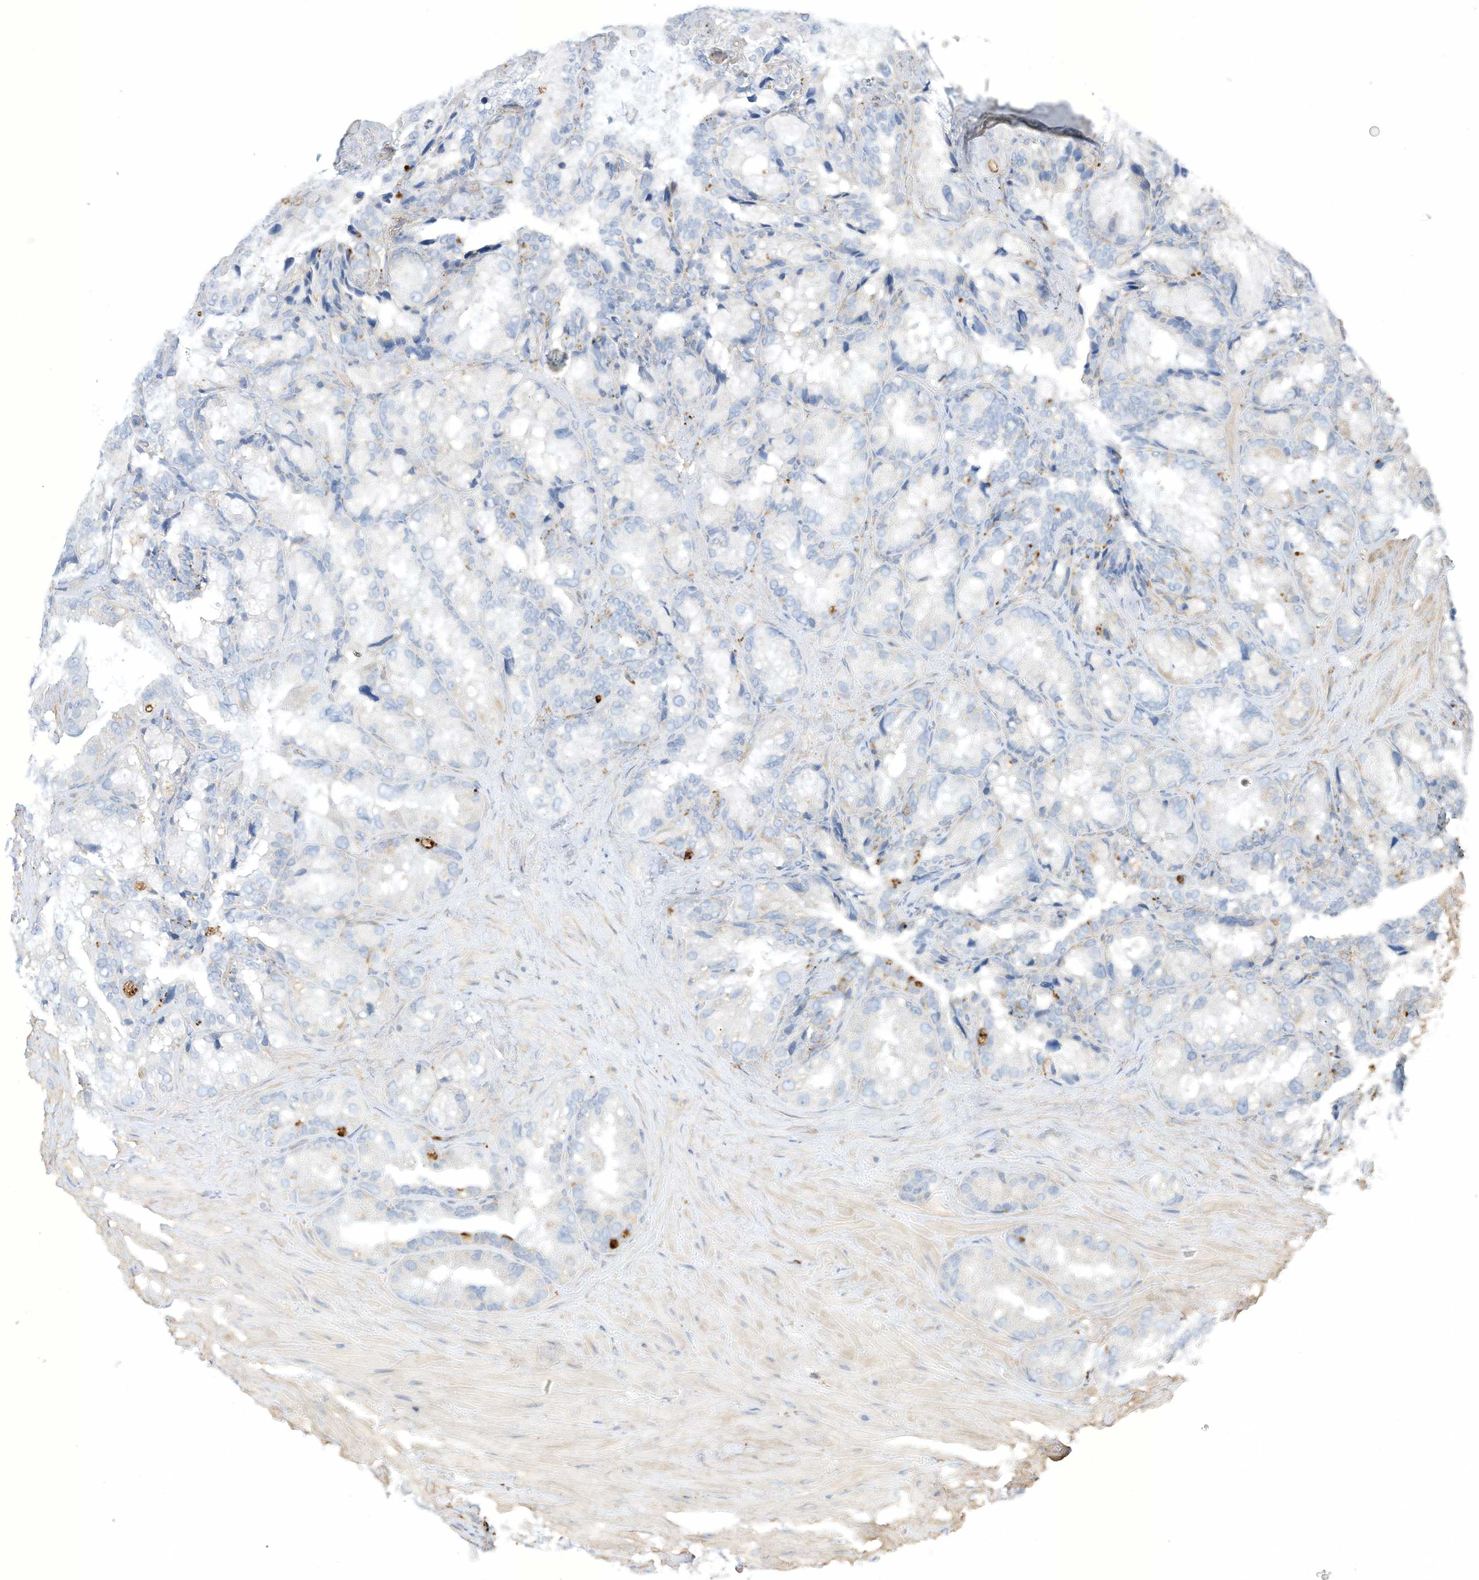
{"staining": {"intensity": "negative", "quantity": "none", "location": "none"}, "tissue": "seminal vesicle", "cell_type": "Glandular cells", "image_type": "normal", "snomed": [{"axis": "morphology", "description": "Normal tissue, NOS"}, {"axis": "topography", "description": "Prostate"}, {"axis": "topography", "description": "Seminal veicle"}], "caption": "Glandular cells are negative for protein expression in benign human seminal vesicle.", "gene": "TAL2", "patient": {"sex": "male", "age": 68}}